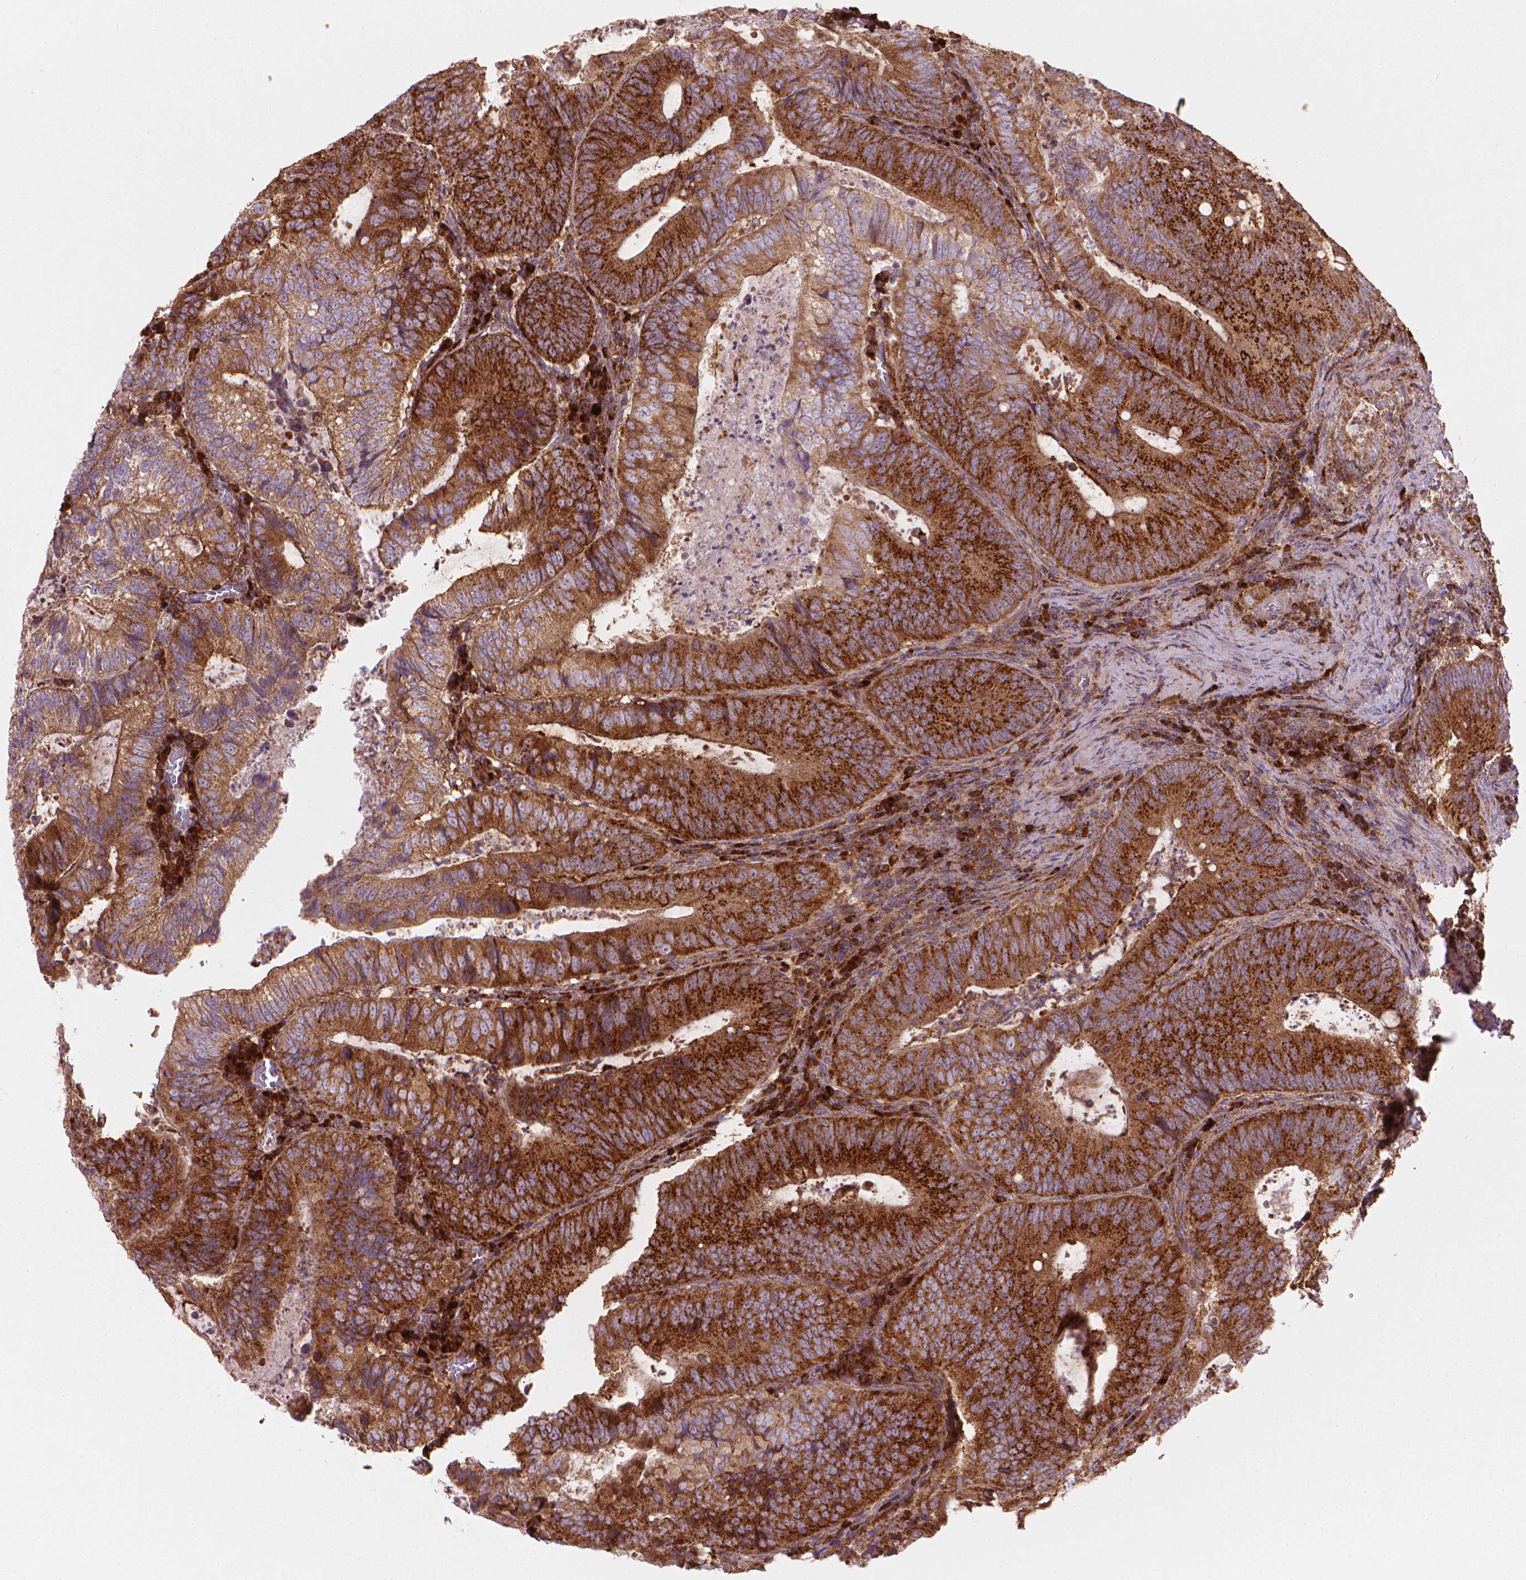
{"staining": {"intensity": "strong", "quantity": ">75%", "location": "cytoplasmic/membranous"}, "tissue": "colorectal cancer", "cell_type": "Tumor cells", "image_type": "cancer", "snomed": [{"axis": "morphology", "description": "Adenocarcinoma, NOS"}, {"axis": "topography", "description": "Colon"}], "caption": "Immunohistochemistry (DAB (3,3'-diaminobenzidine)) staining of human colorectal adenocarcinoma demonstrates strong cytoplasmic/membranous protein staining in approximately >75% of tumor cells. (IHC, brightfield microscopy, high magnification).", "gene": "VARS2", "patient": {"sex": "male", "age": 67}}